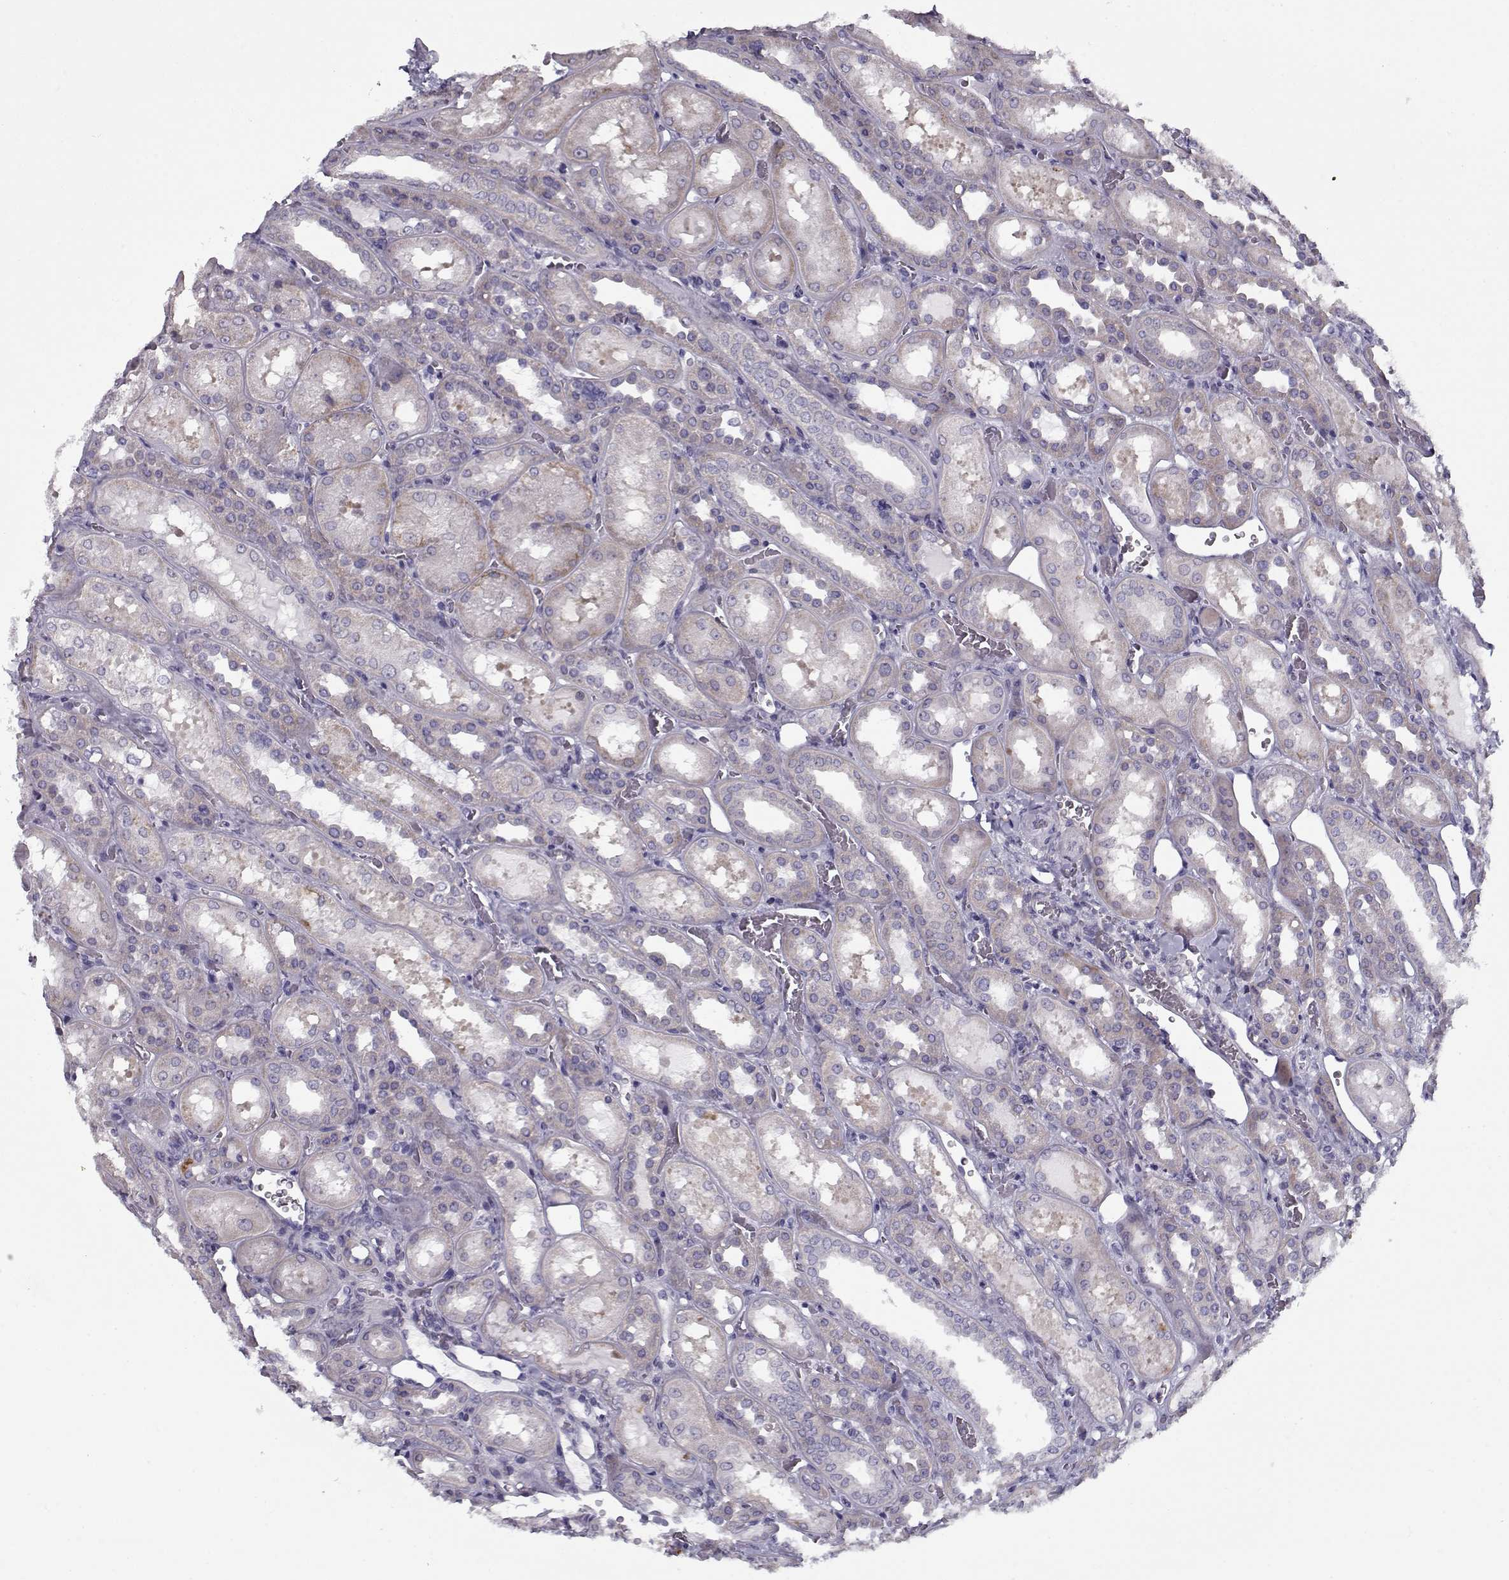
{"staining": {"intensity": "negative", "quantity": "none", "location": "none"}, "tissue": "kidney", "cell_type": "Cells in glomeruli", "image_type": "normal", "snomed": [{"axis": "morphology", "description": "Normal tissue, NOS"}, {"axis": "topography", "description": "Kidney"}], "caption": "DAB immunohistochemical staining of benign human kidney demonstrates no significant positivity in cells in glomeruli.", "gene": "PP2D1", "patient": {"sex": "male", "age": 73}}